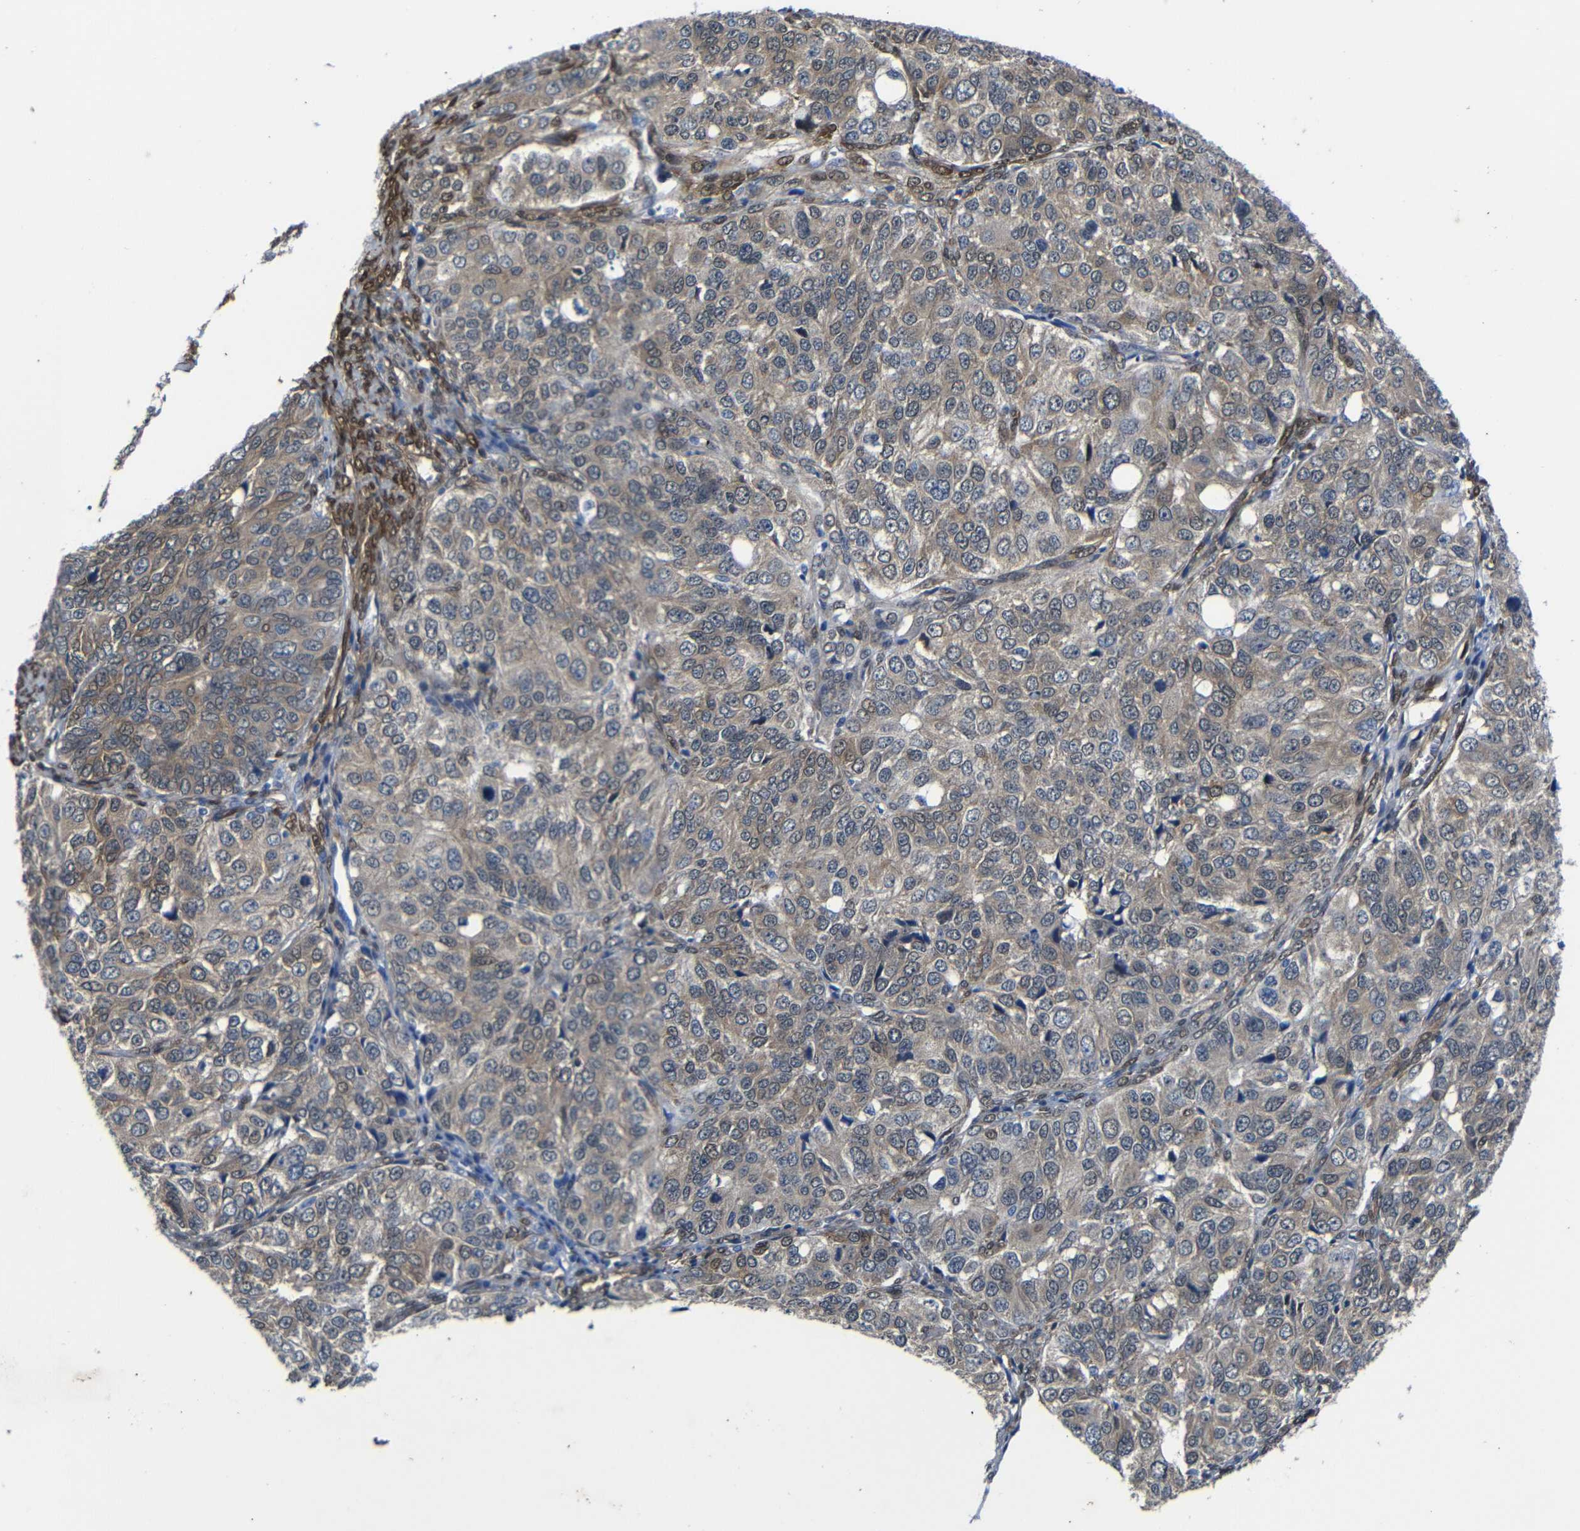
{"staining": {"intensity": "weak", "quantity": ">75%", "location": "cytoplasmic/membranous"}, "tissue": "ovarian cancer", "cell_type": "Tumor cells", "image_type": "cancer", "snomed": [{"axis": "morphology", "description": "Carcinoma, endometroid"}, {"axis": "topography", "description": "Ovary"}], "caption": "The photomicrograph reveals a brown stain indicating the presence of a protein in the cytoplasmic/membranous of tumor cells in endometroid carcinoma (ovarian).", "gene": "YAP1", "patient": {"sex": "female", "age": 51}}